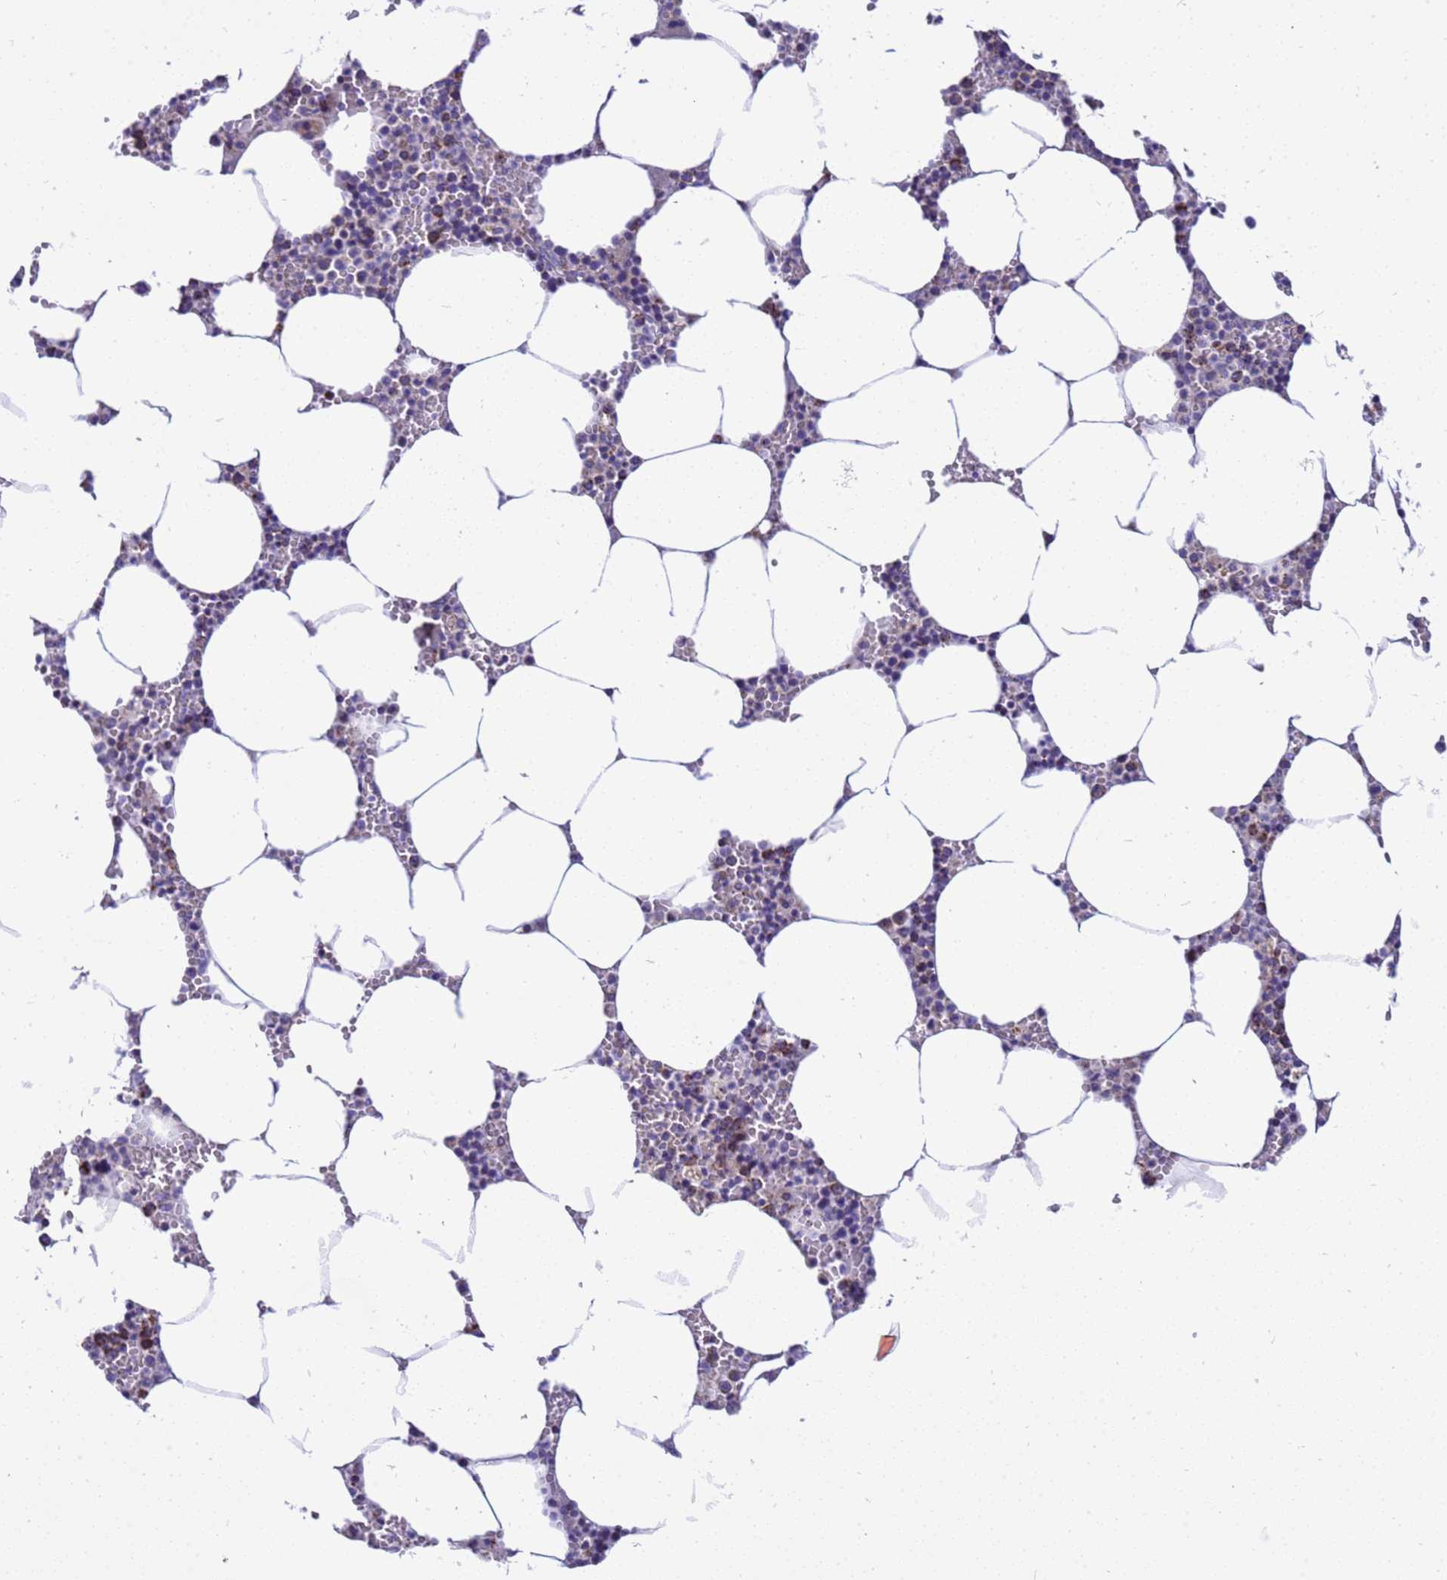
{"staining": {"intensity": "moderate", "quantity": "<25%", "location": "cytoplasmic/membranous"}, "tissue": "bone marrow", "cell_type": "Hematopoietic cells", "image_type": "normal", "snomed": [{"axis": "morphology", "description": "Normal tissue, NOS"}, {"axis": "topography", "description": "Bone marrow"}], "caption": "Human bone marrow stained with a brown dye shows moderate cytoplasmic/membranous positive positivity in approximately <25% of hematopoietic cells.", "gene": "RNF165", "patient": {"sex": "male", "age": 70}}